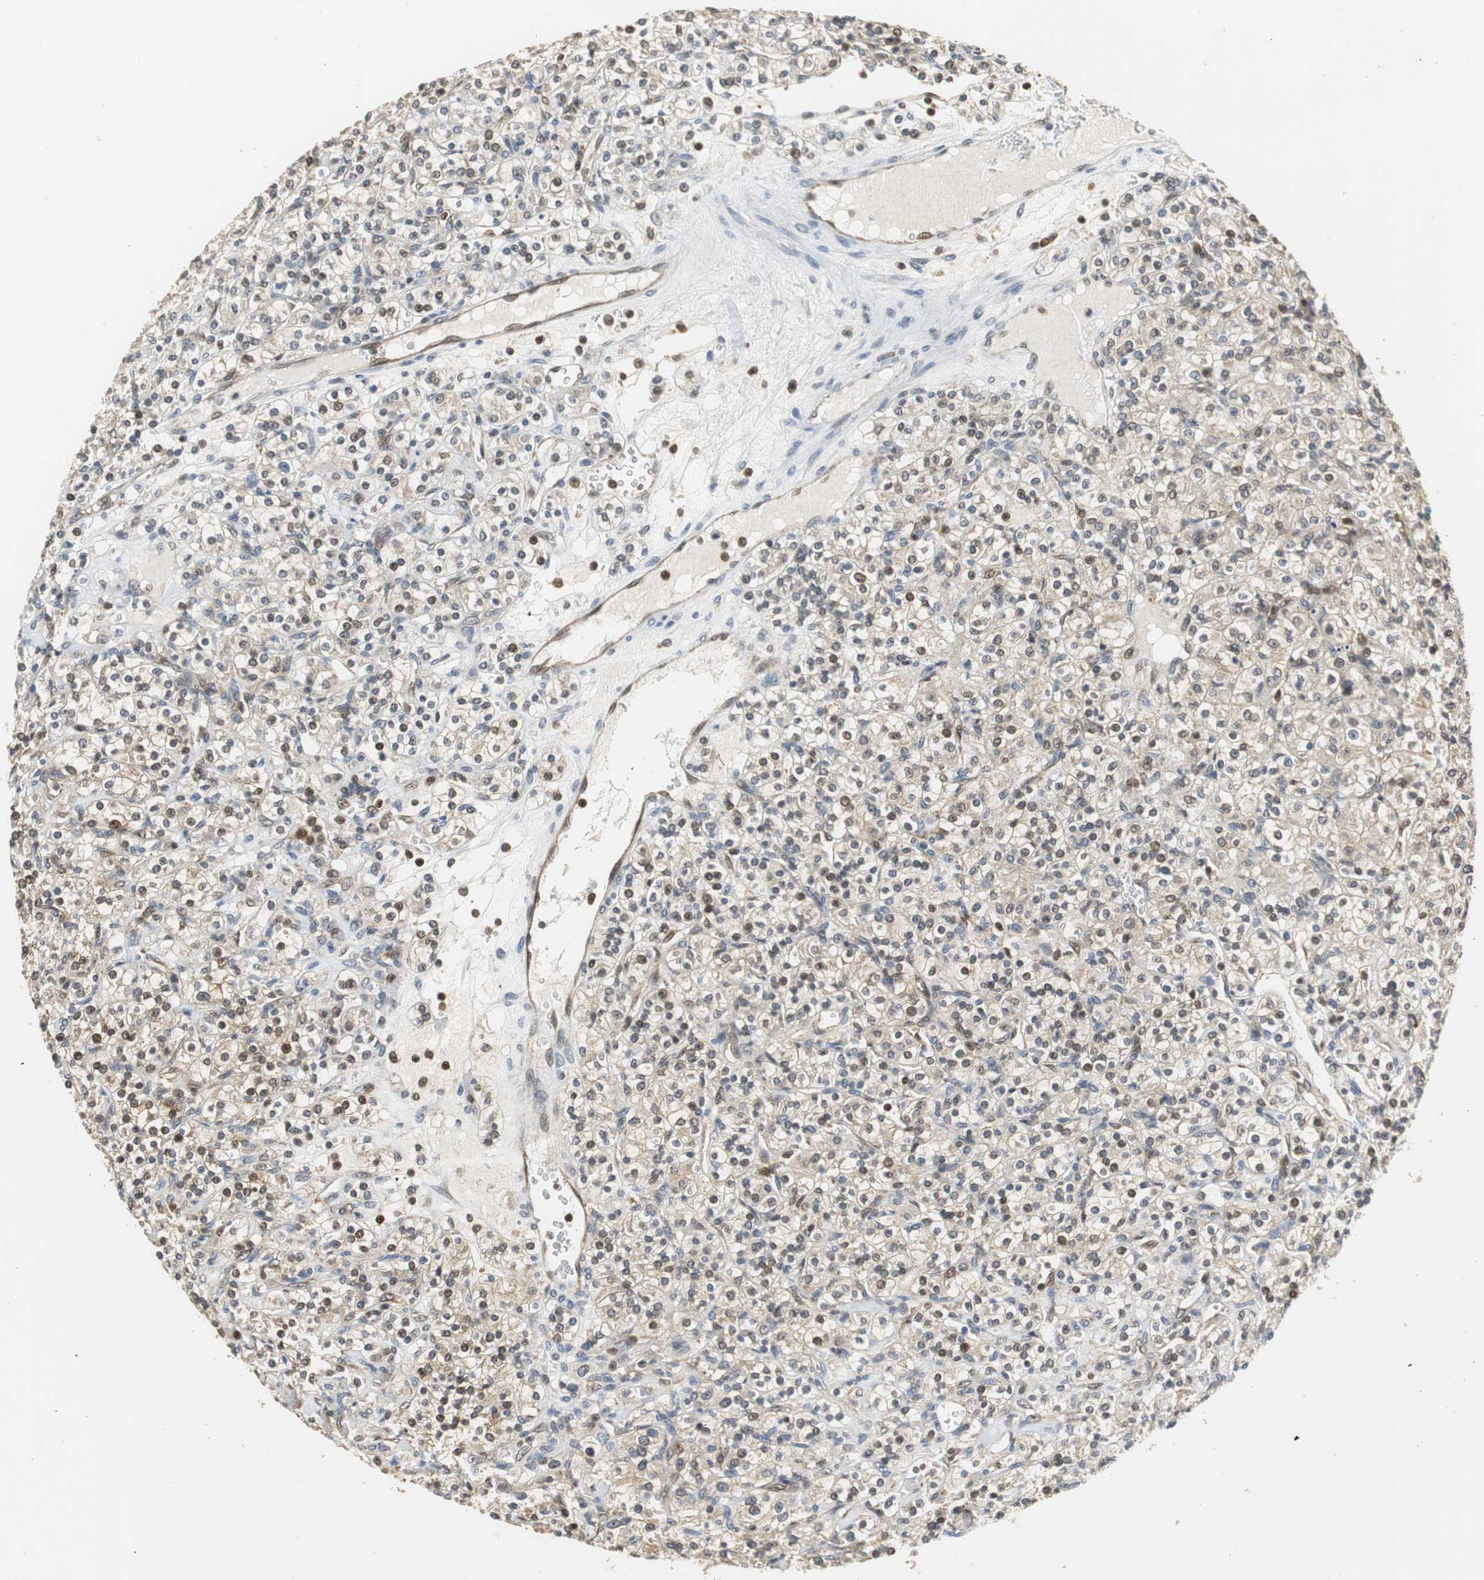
{"staining": {"intensity": "negative", "quantity": "none", "location": "none"}, "tissue": "renal cancer", "cell_type": "Tumor cells", "image_type": "cancer", "snomed": [{"axis": "morphology", "description": "Adenocarcinoma, NOS"}, {"axis": "topography", "description": "Kidney"}], "caption": "Tumor cells are negative for protein expression in human adenocarcinoma (renal). The staining is performed using DAB (3,3'-diaminobenzidine) brown chromogen with nuclei counter-stained in using hematoxylin.", "gene": "GSDMD", "patient": {"sex": "male", "age": 77}}